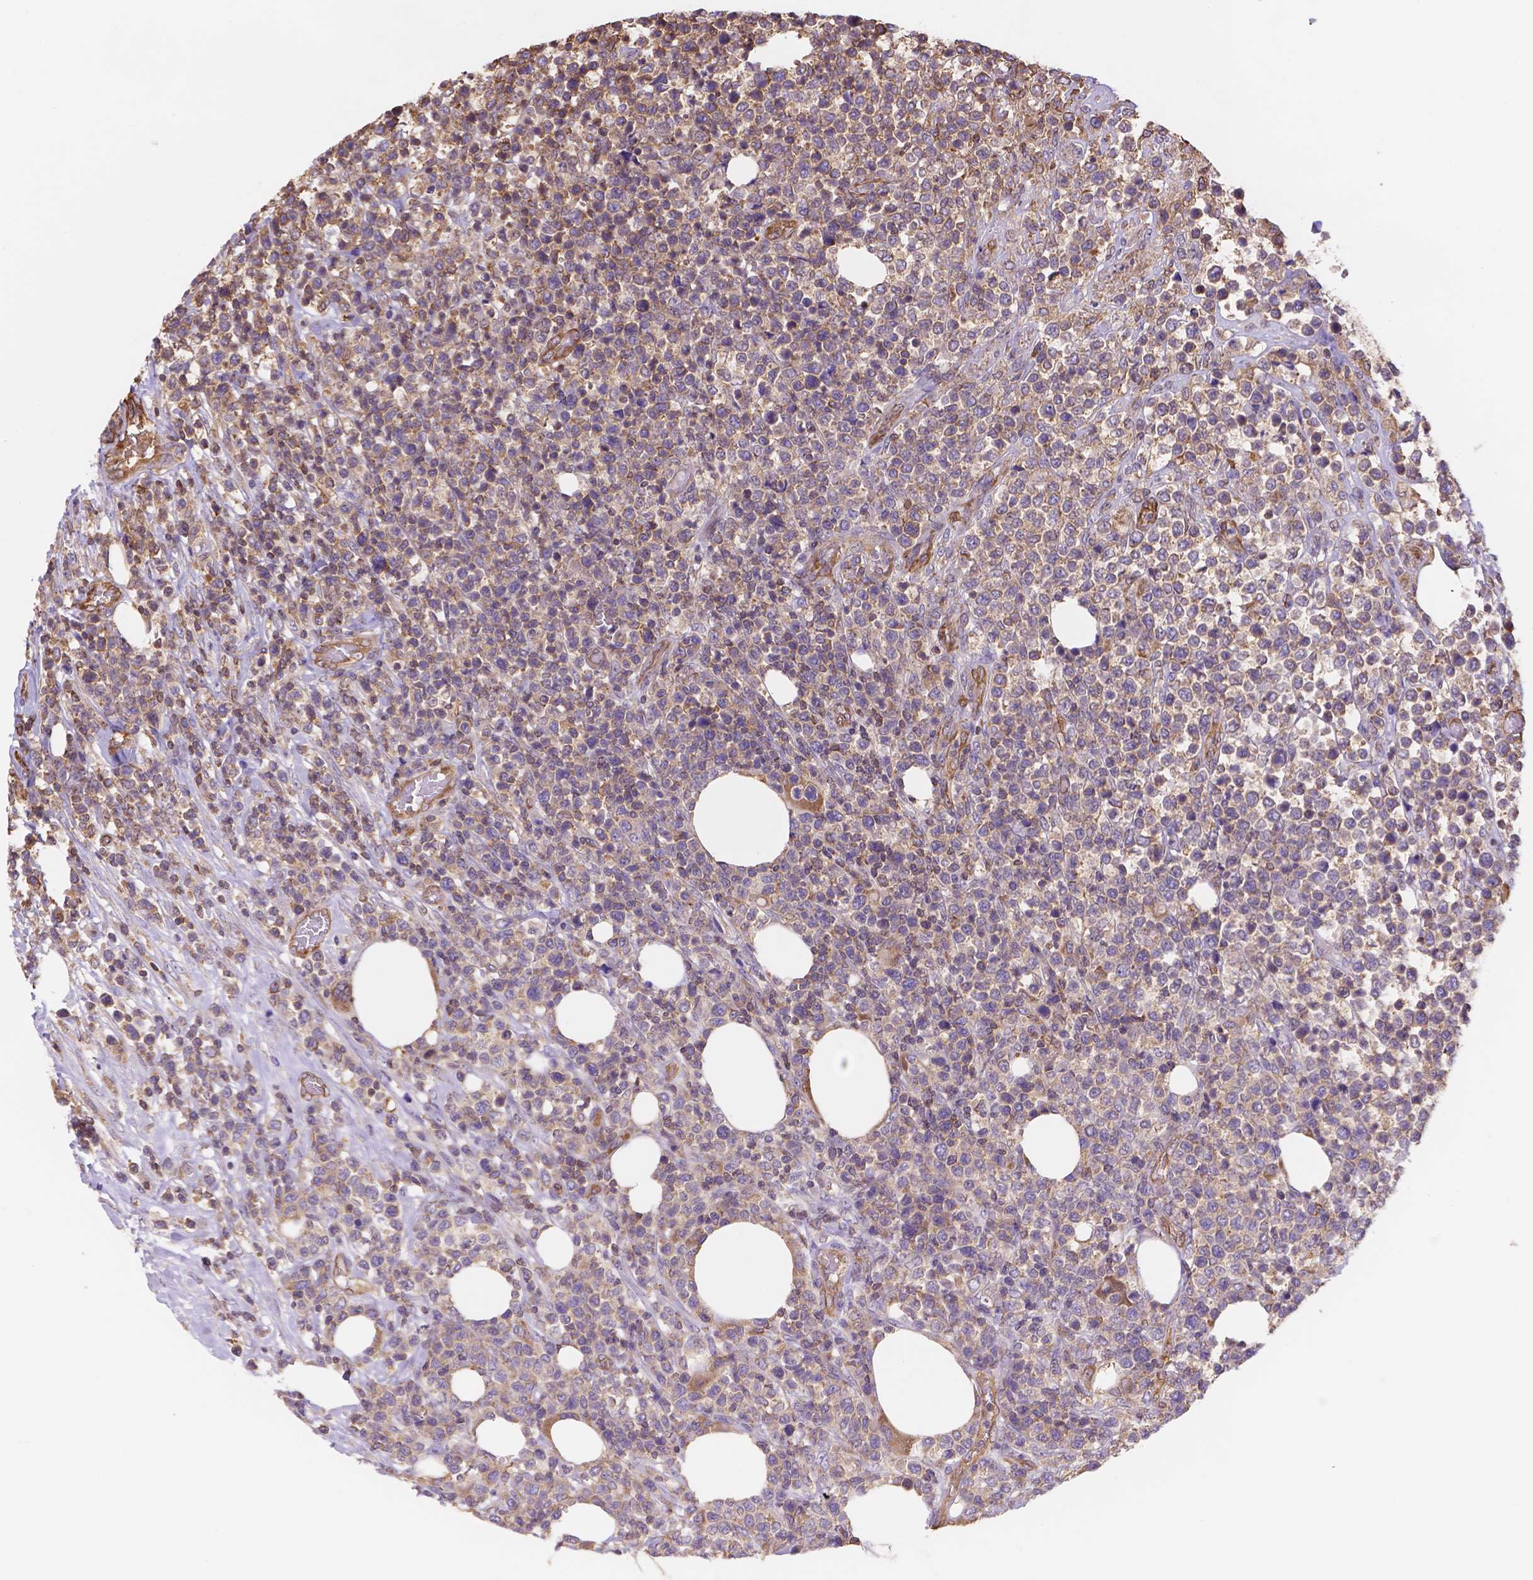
{"staining": {"intensity": "weak", "quantity": "25%-75%", "location": "cytoplasmic/membranous"}, "tissue": "lymphoma", "cell_type": "Tumor cells", "image_type": "cancer", "snomed": [{"axis": "morphology", "description": "Malignant lymphoma, non-Hodgkin's type, High grade"}, {"axis": "topography", "description": "Soft tissue"}], "caption": "Tumor cells demonstrate low levels of weak cytoplasmic/membranous staining in approximately 25%-75% of cells in high-grade malignant lymphoma, non-Hodgkin's type. Immunohistochemistry (ihc) stains the protein in brown and the nuclei are stained blue.", "gene": "DMWD", "patient": {"sex": "female", "age": 56}}